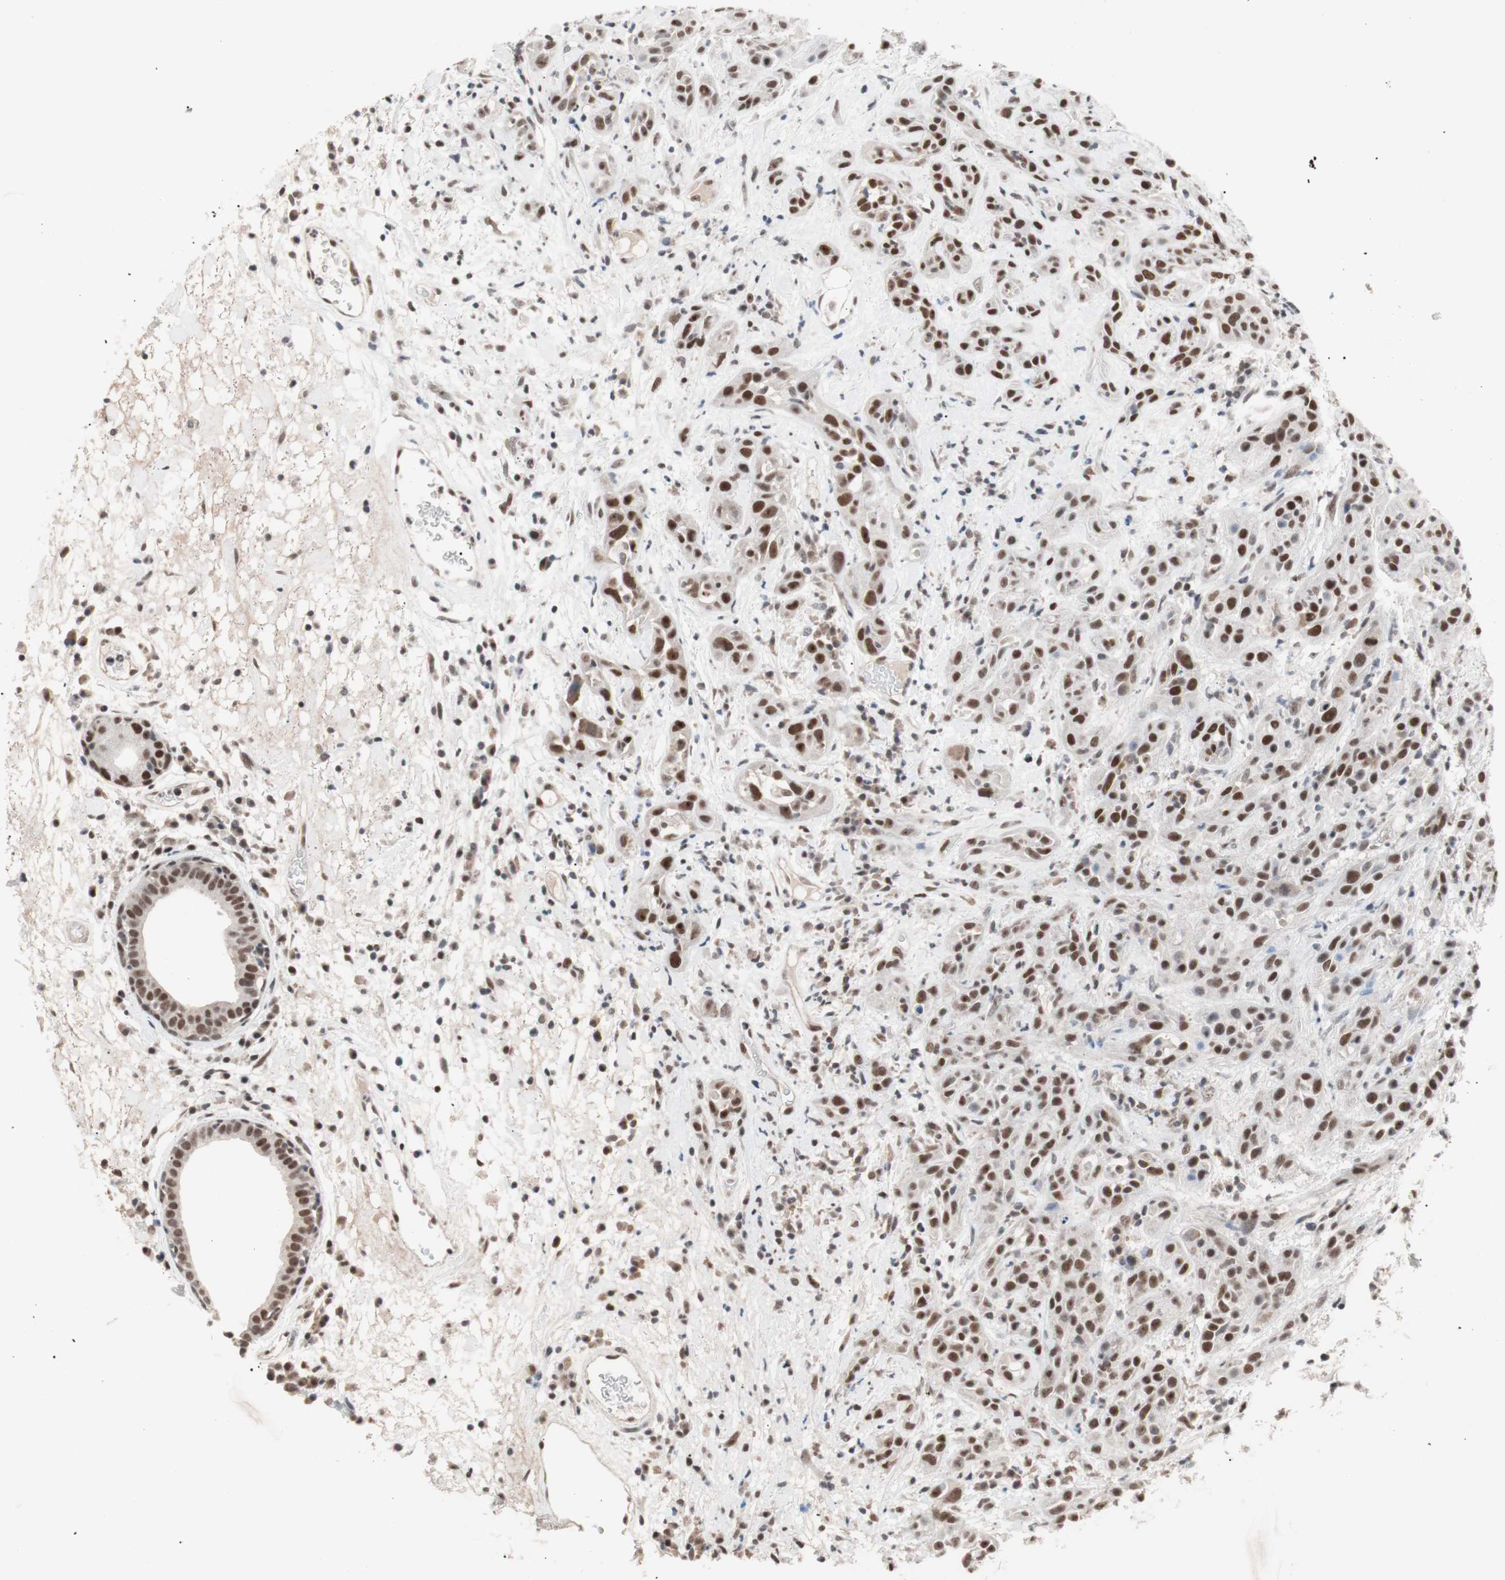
{"staining": {"intensity": "strong", "quantity": ">75%", "location": "nuclear"}, "tissue": "head and neck cancer", "cell_type": "Tumor cells", "image_type": "cancer", "snomed": [{"axis": "morphology", "description": "Squamous cell carcinoma, NOS"}, {"axis": "topography", "description": "Head-Neck"}], "caption": "High-magnification brightfield microscopy of head and neck cancer (squamous cell carcinoma) stained with DAB (3,3'-diaminobenzidine) (brown) and counterstained with hematoxylin (blue). tumor cells exhibit strong nuclear staining is seen in approximately>75% of cells.", "gene": "LIG3", "patient": {"sex": "male", "age": 62}}